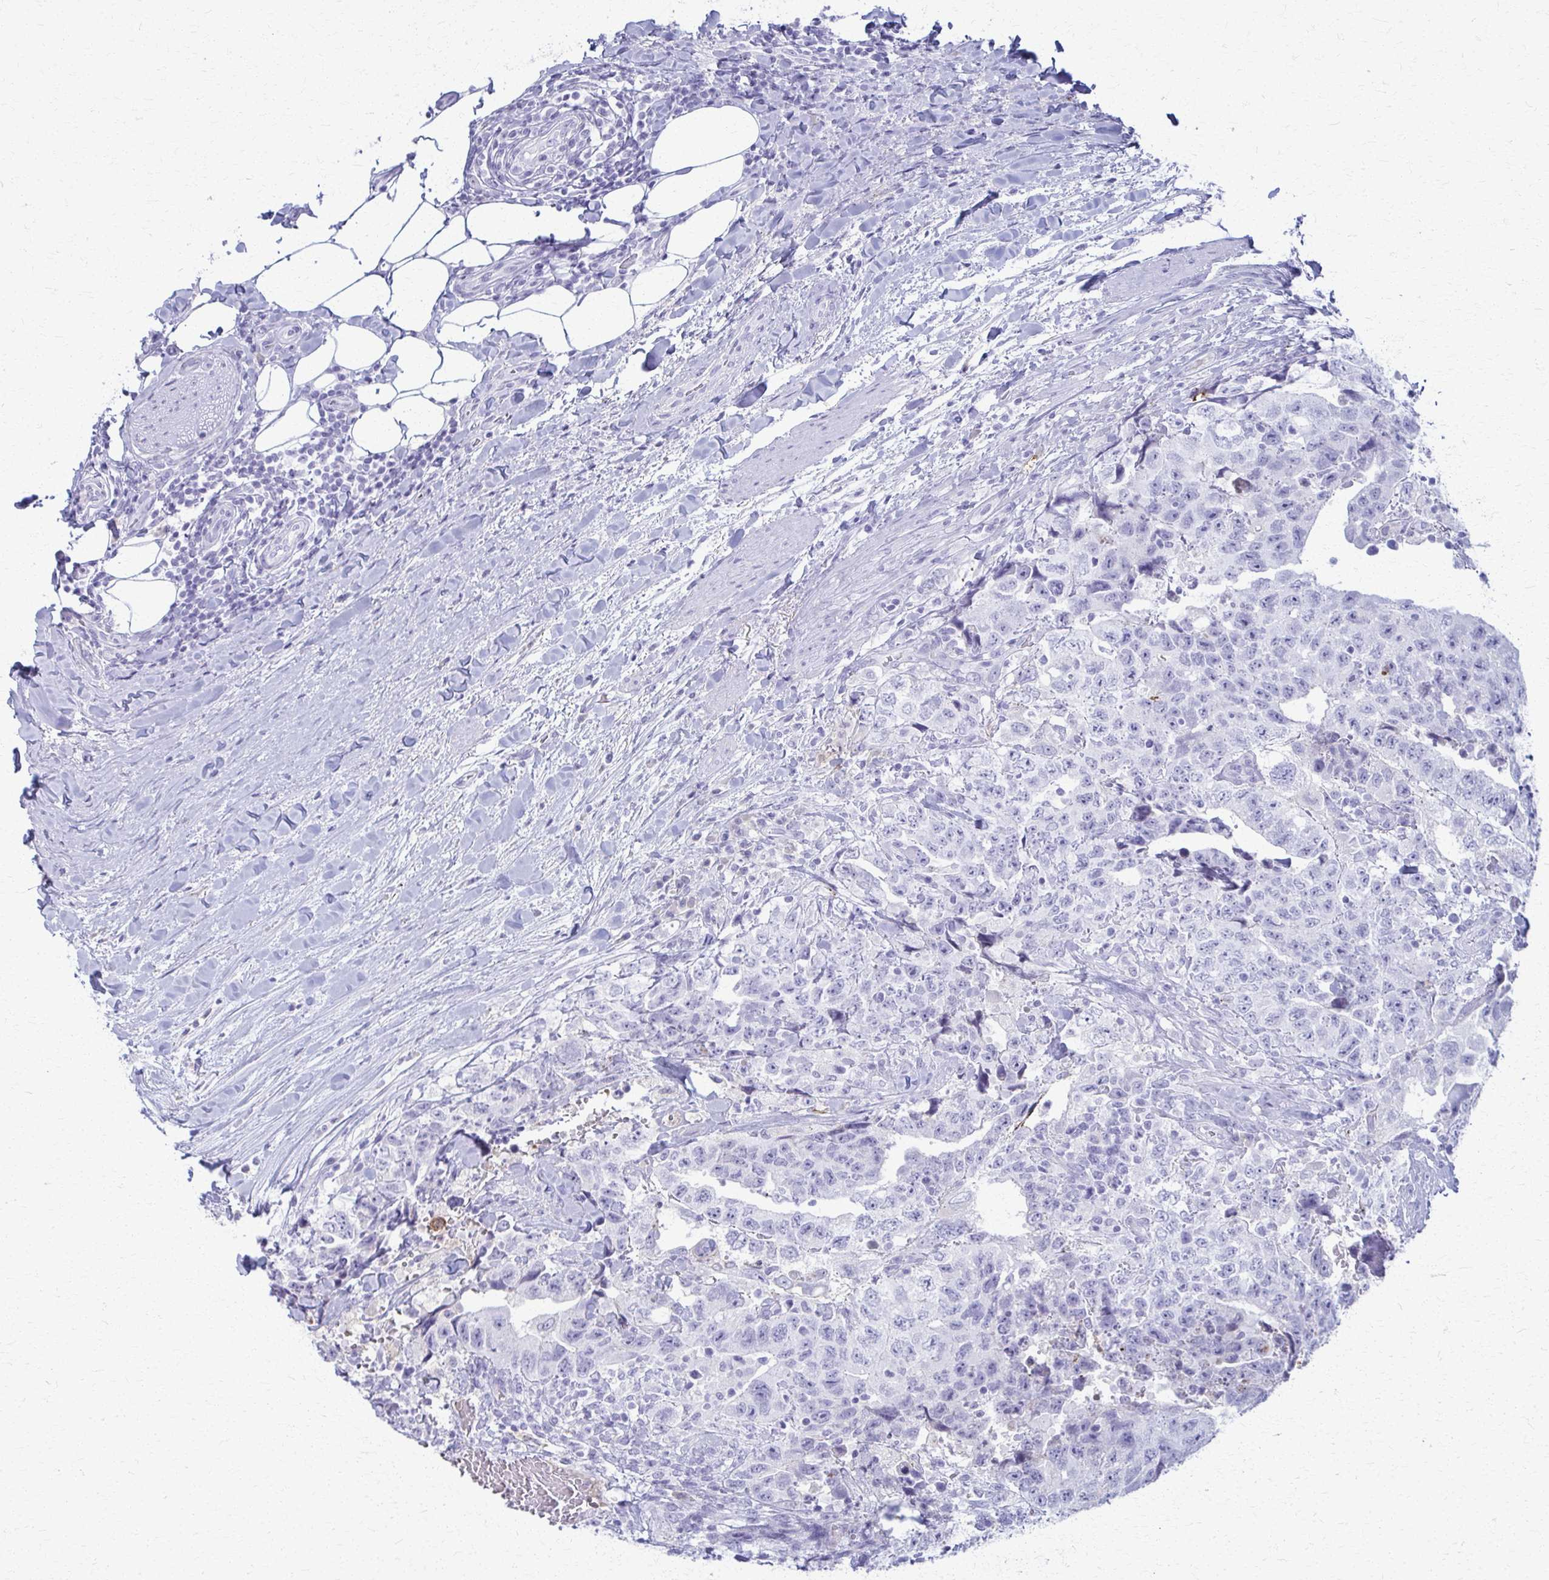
{"staining": {"intensity": "negative", "quantity": "none", "location": "none"}, "tissue": "testis cancer", "cell_type": "Tumor cells", "image_type": "cancer", "snomed": [{"axis": "morphology", "description": "Carcinoma, Embryonal, NOS"}, {"axis": "topography", "description": "Testis"}], "caption": "Tumor cells show no significant expression in testis cancer (embryonal carcinoma). The staining was performed using DAB (3,3'-diaminobenzidine) to visualize the protein expression in brown, while the nuclei were stained in blue with hematoxylin (Magnification: 20x).", "gene": "OR4M1", "patient": {"sex": "male", "age": 24}}